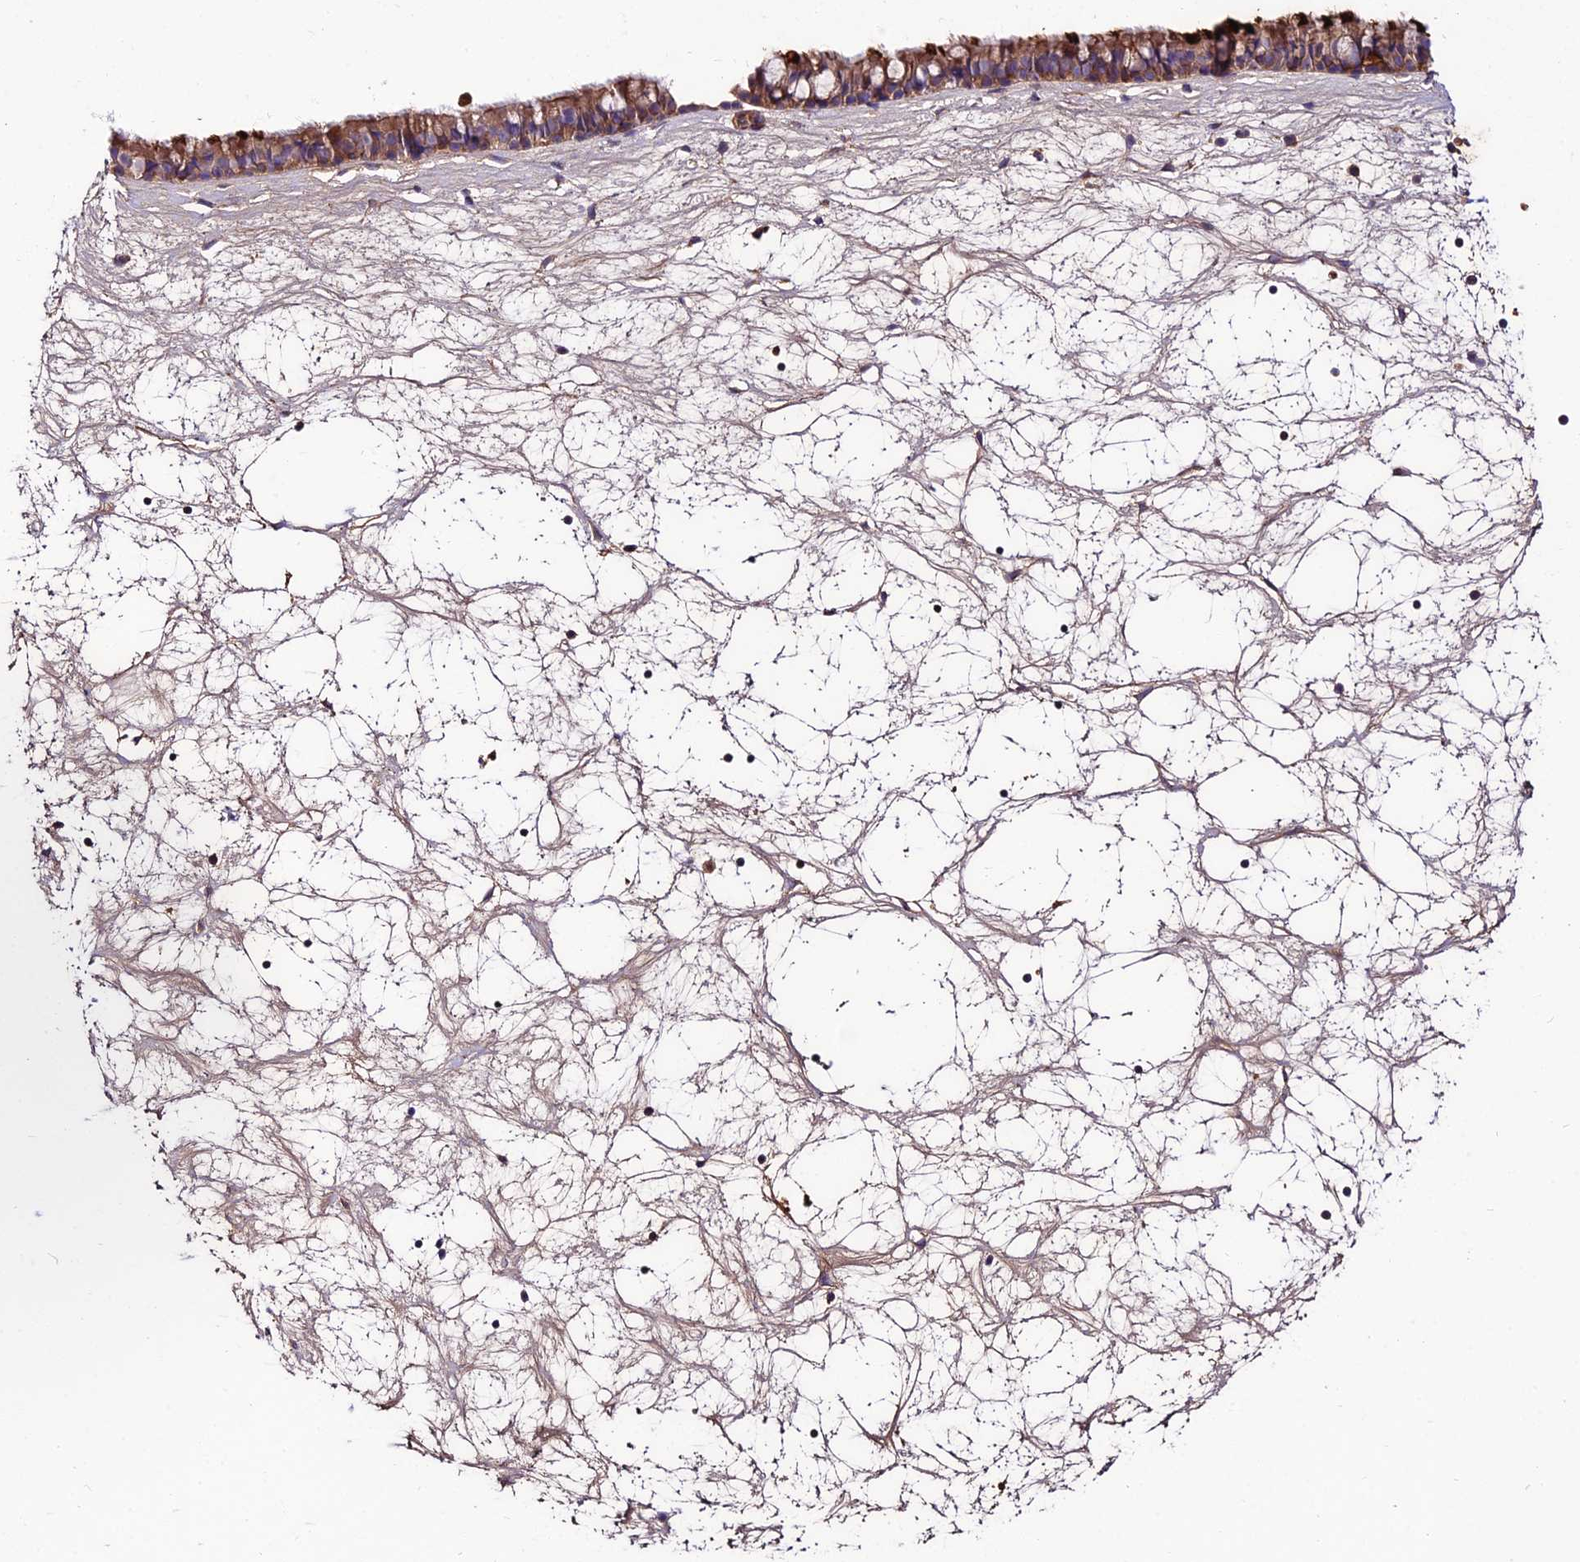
{"staining": {"intensity": "moderate", "quantity": "25%-75%", "location": "cytoplasmic/membranous"}, "tissue": "nasopharynx", "cell_type": "Respiratory epithelial cells", "image_type": "normal", "snomed": [{"axis": "morphology", "description": "Normal tissue, NOS"}, {"axis": "topography", "description": "Nasopharynx"}], "caption": "Immunohistochemical staining of benign human nasopharynx shows moderate cytoplasmic/membranous protein expression in approximately 25%-75% of respiratory epithelial cells. (IHC, brightfield microscopy, high magnification).", "gene": "PYM1", "patient": {"sex": "male", "age": 64}}